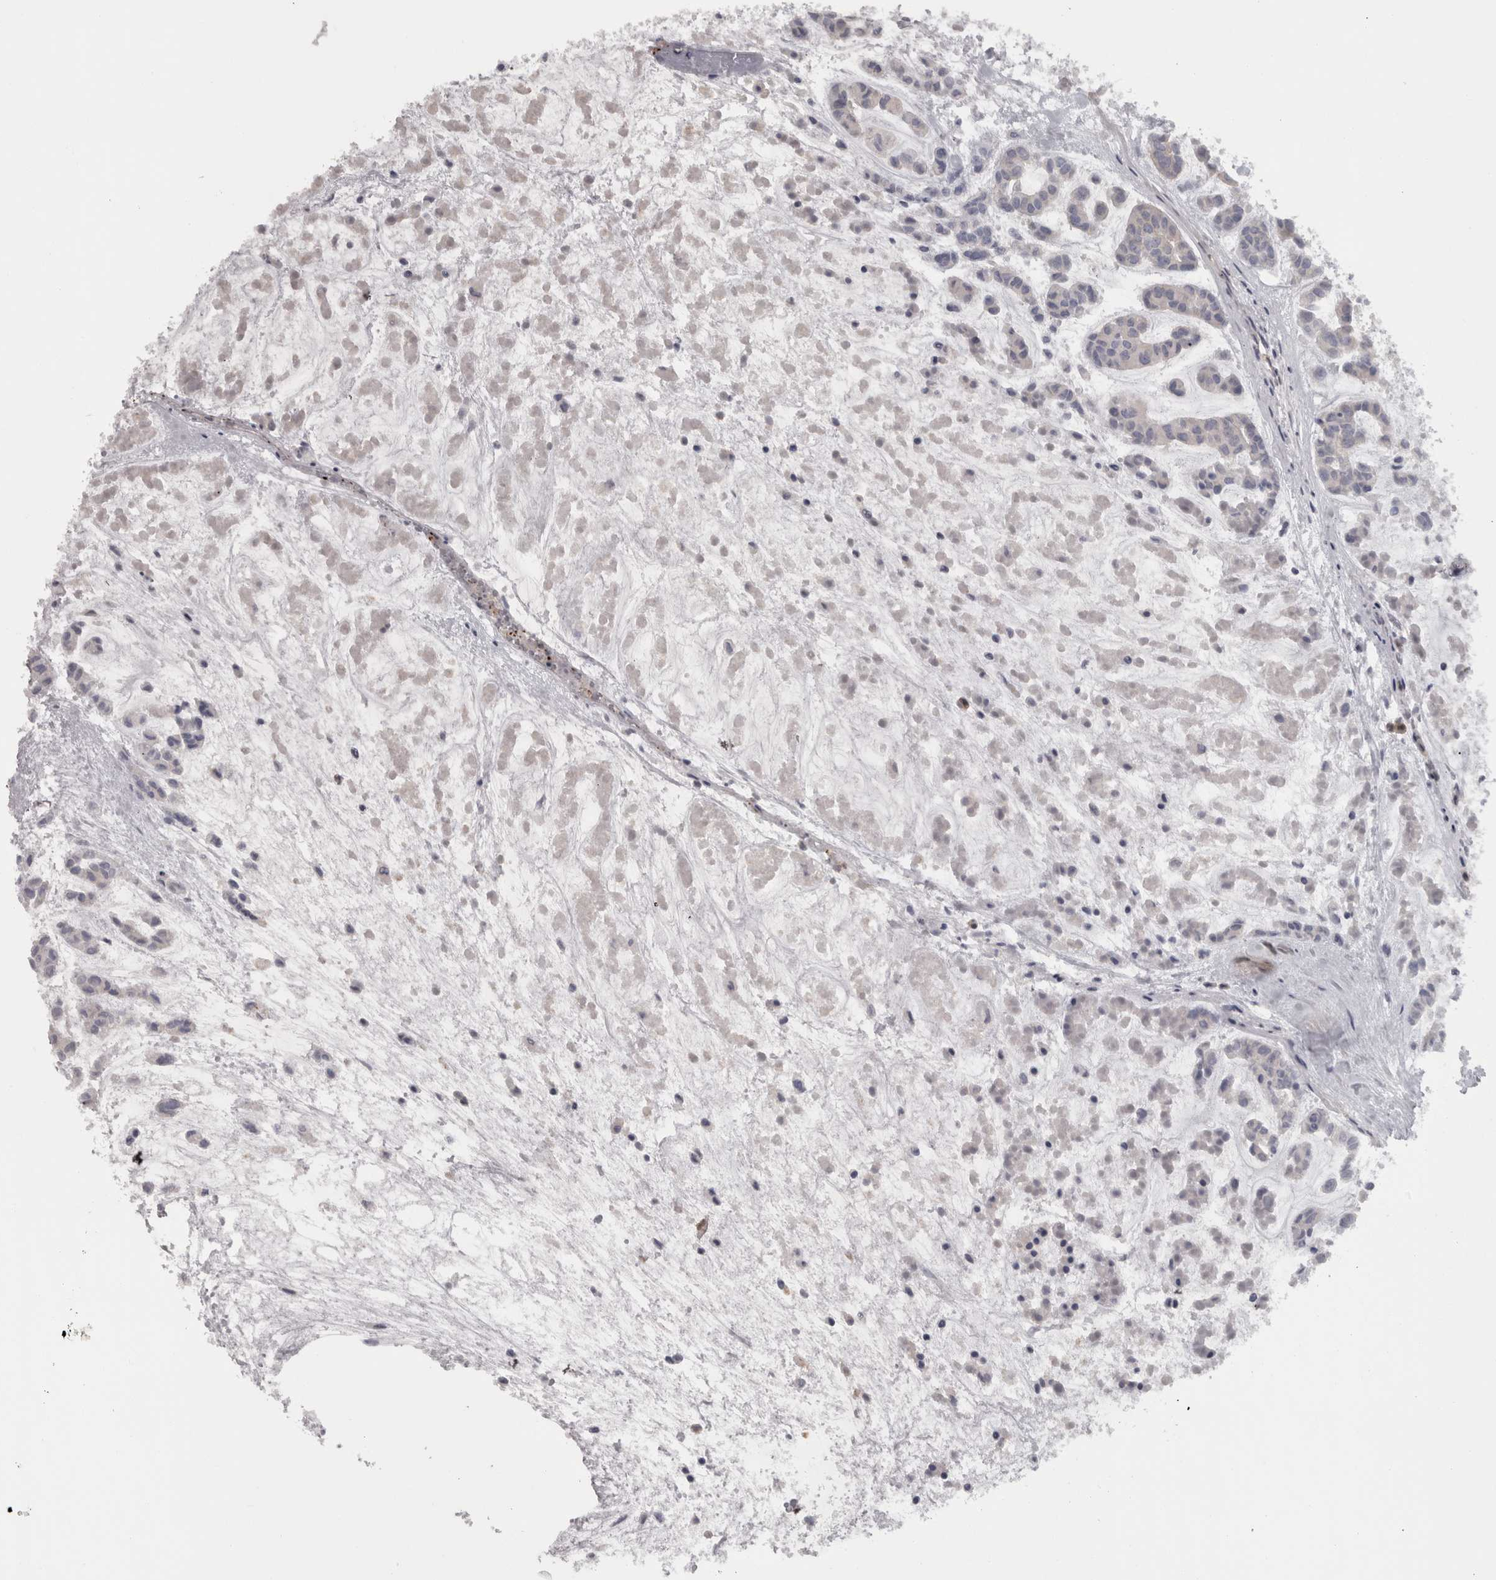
{"staining": {"intensity": "weak", "quantity": "<25%", "location": "cytoplasmic/membranous"}, "tissue": "head and neck cancer", "cell_type": "Tumor cells", "image_type": "cancer", "snomed": [{"axis": "morphology", "description": "Adenocarcinoma, NOS"}, {"axis": "morphology", "description": "Adenoma, NOS"}, {"axis": "topography", "description": "Head-Neck"}], "caption": "Tumor cells show no significant protein positivity in adenoma (head and neck).", "gene": "PPP1R12B", "patient": {"sex": "female", "age": 55}}